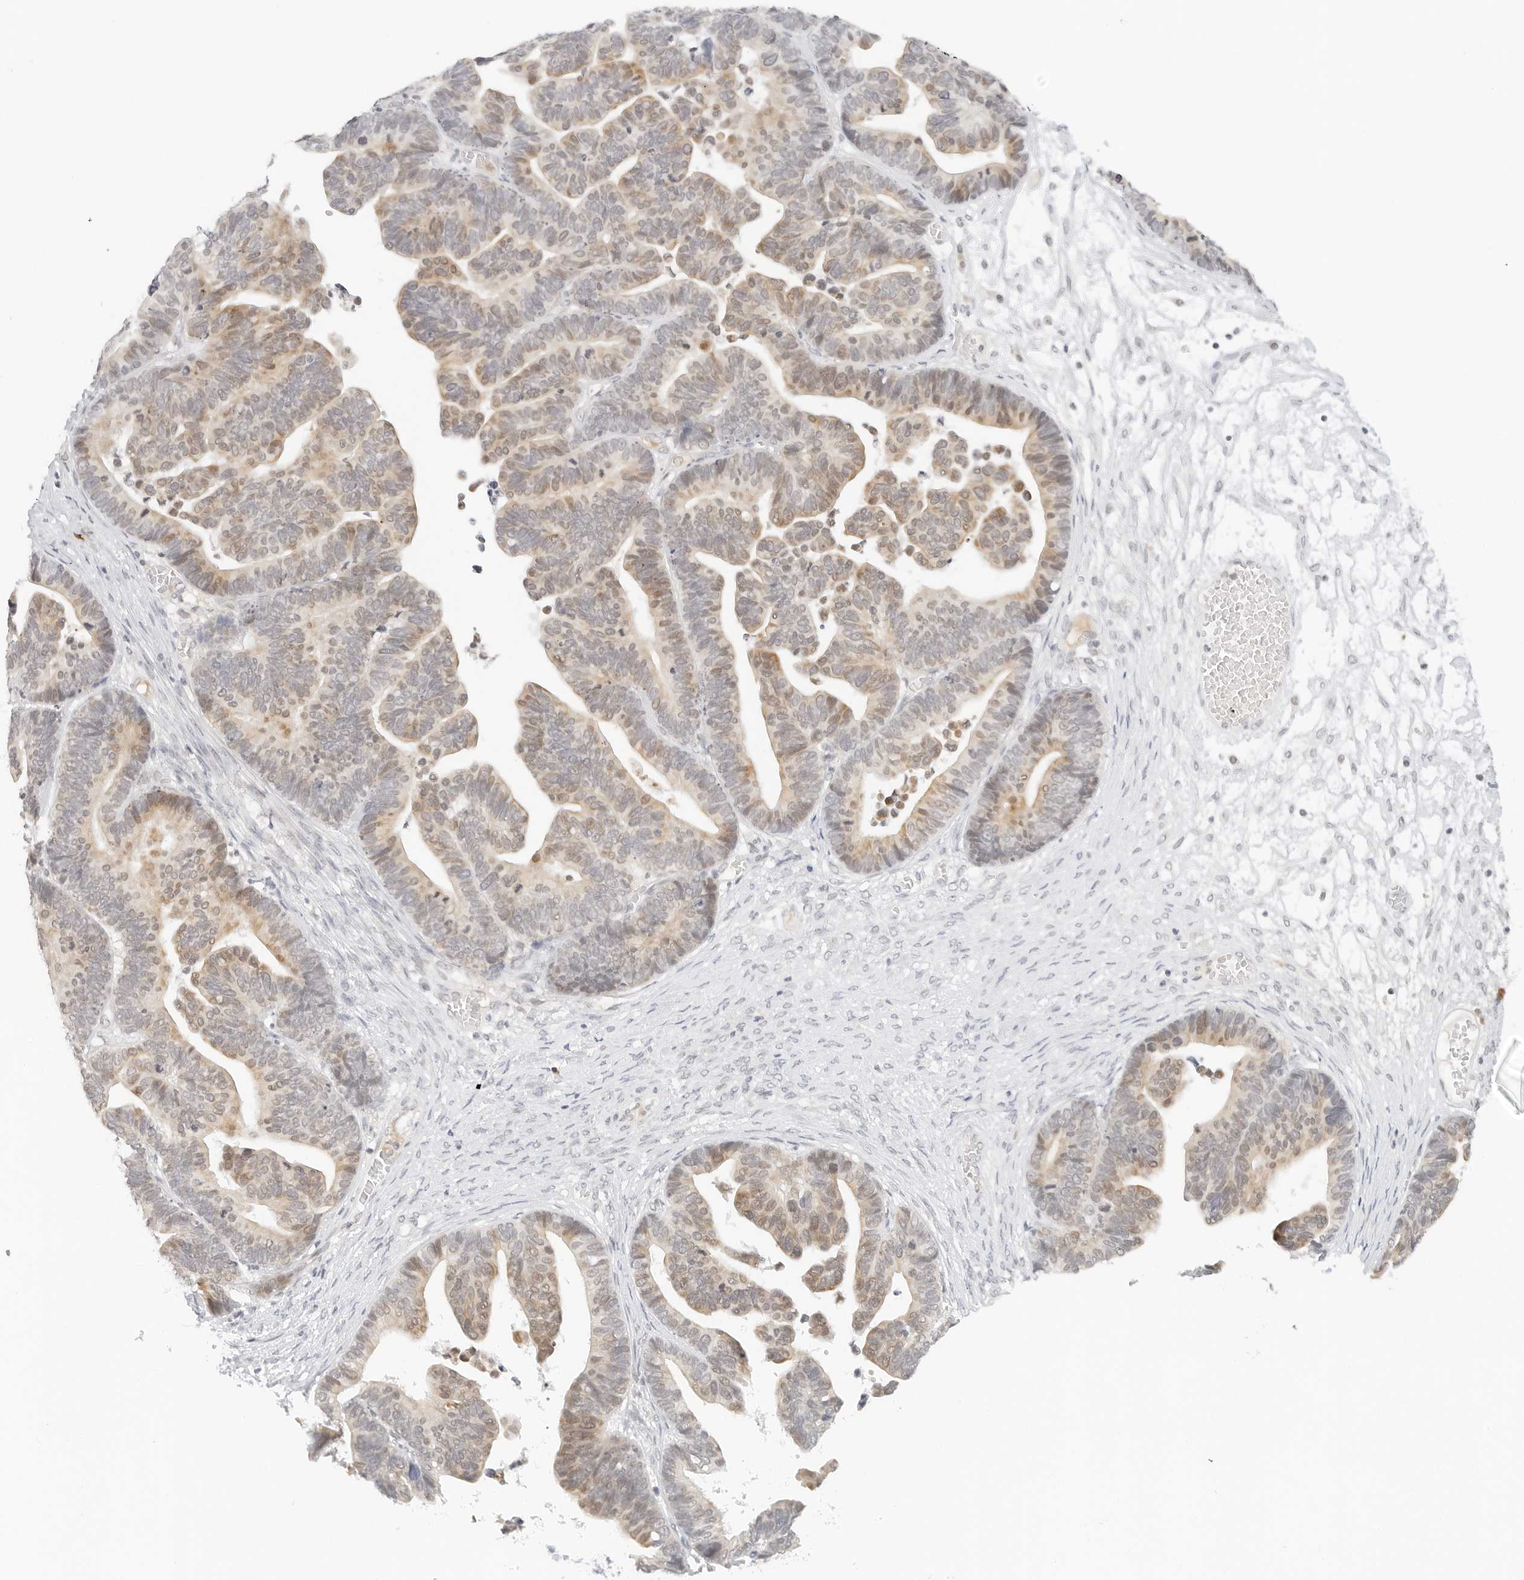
{"staining": {"intensity": "weak", "quantity": "25%-75%", "location": "cytoplasmic/membranous,nuclear"}, "tissue": "ovarian cancer", "cell_type": "Tumor cells", "image_type": "cancer", "snomed": [{"axis": "morphology", "description": "Cystadenocarcinoma, serous, NOS"}, {"axis": "topography", "description": "Ovary"}], "caption": "Protein staining exhibits weak cytoplasmic/membranous and nuclear positivity in approximately 25%-75% of tumor cells in serous cystadenocarcinoma (ovarian). (Brightfield microscopy of DAB IHC at high magnification).", "gene": "NEO1", "patient": {"sex": "female", "age": 56}}